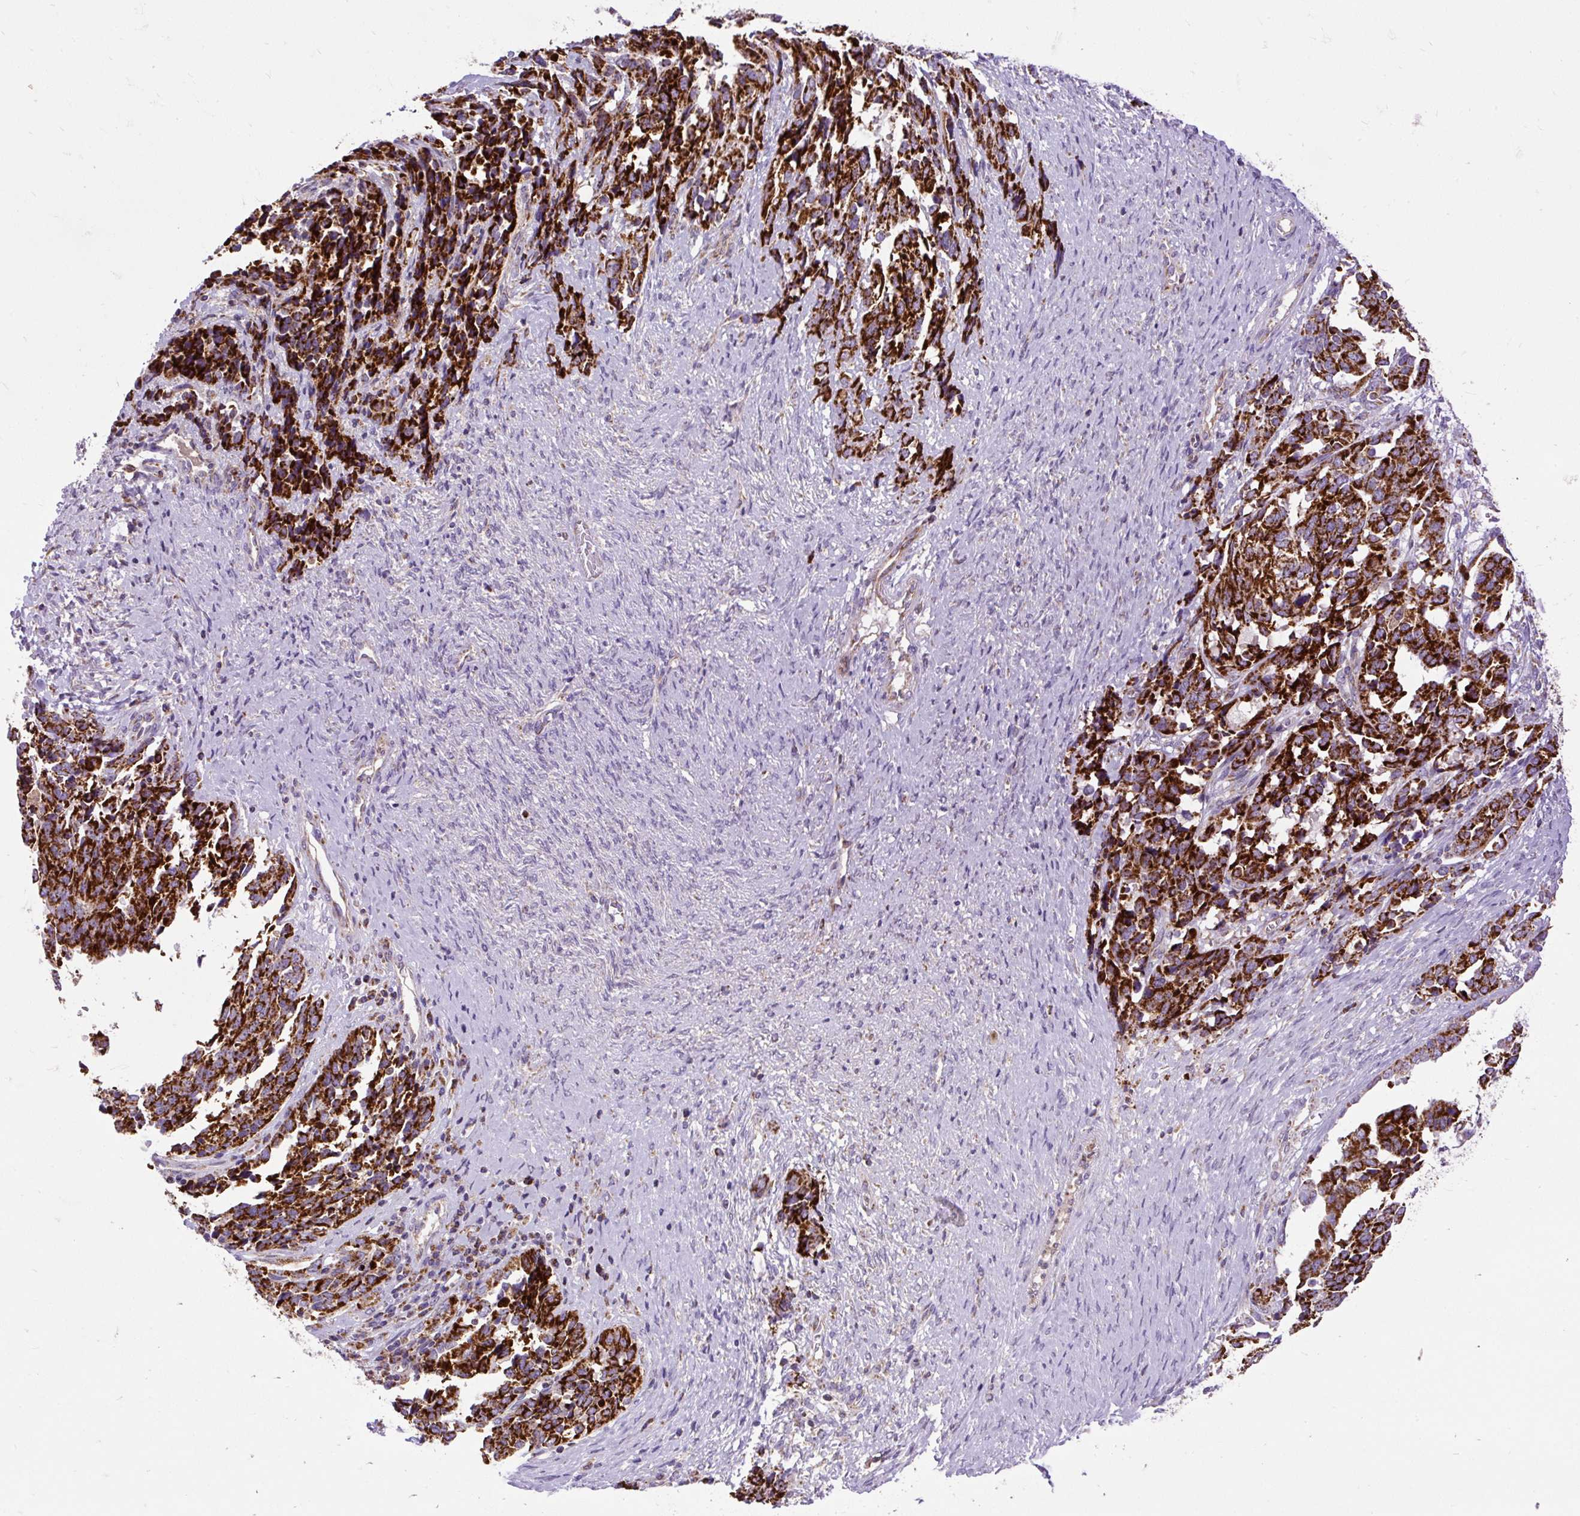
{"staining": {"intensity": "strong", "quantity": ">75%", "location": "cytoplasmic/membranous"}, "tissue": "ovarian cancer", "cell_type": "Tumor cells", "image_type": "cancer", "snomed": [{"axis": "morphology", "description": "Cystadenocarcinoma, serous, NOS"}, {"axis": "topography", "description": "Ovary"}], "caption": "About >75% of tumor cells in human serous cystadenocarcinoma (ovarian) display strong cytoplasmic/membranous protein expression as visualized by brown immunohistochemical staining.", "gene": "TOMM40", "patient": {"sex": "female", "age": 44}}